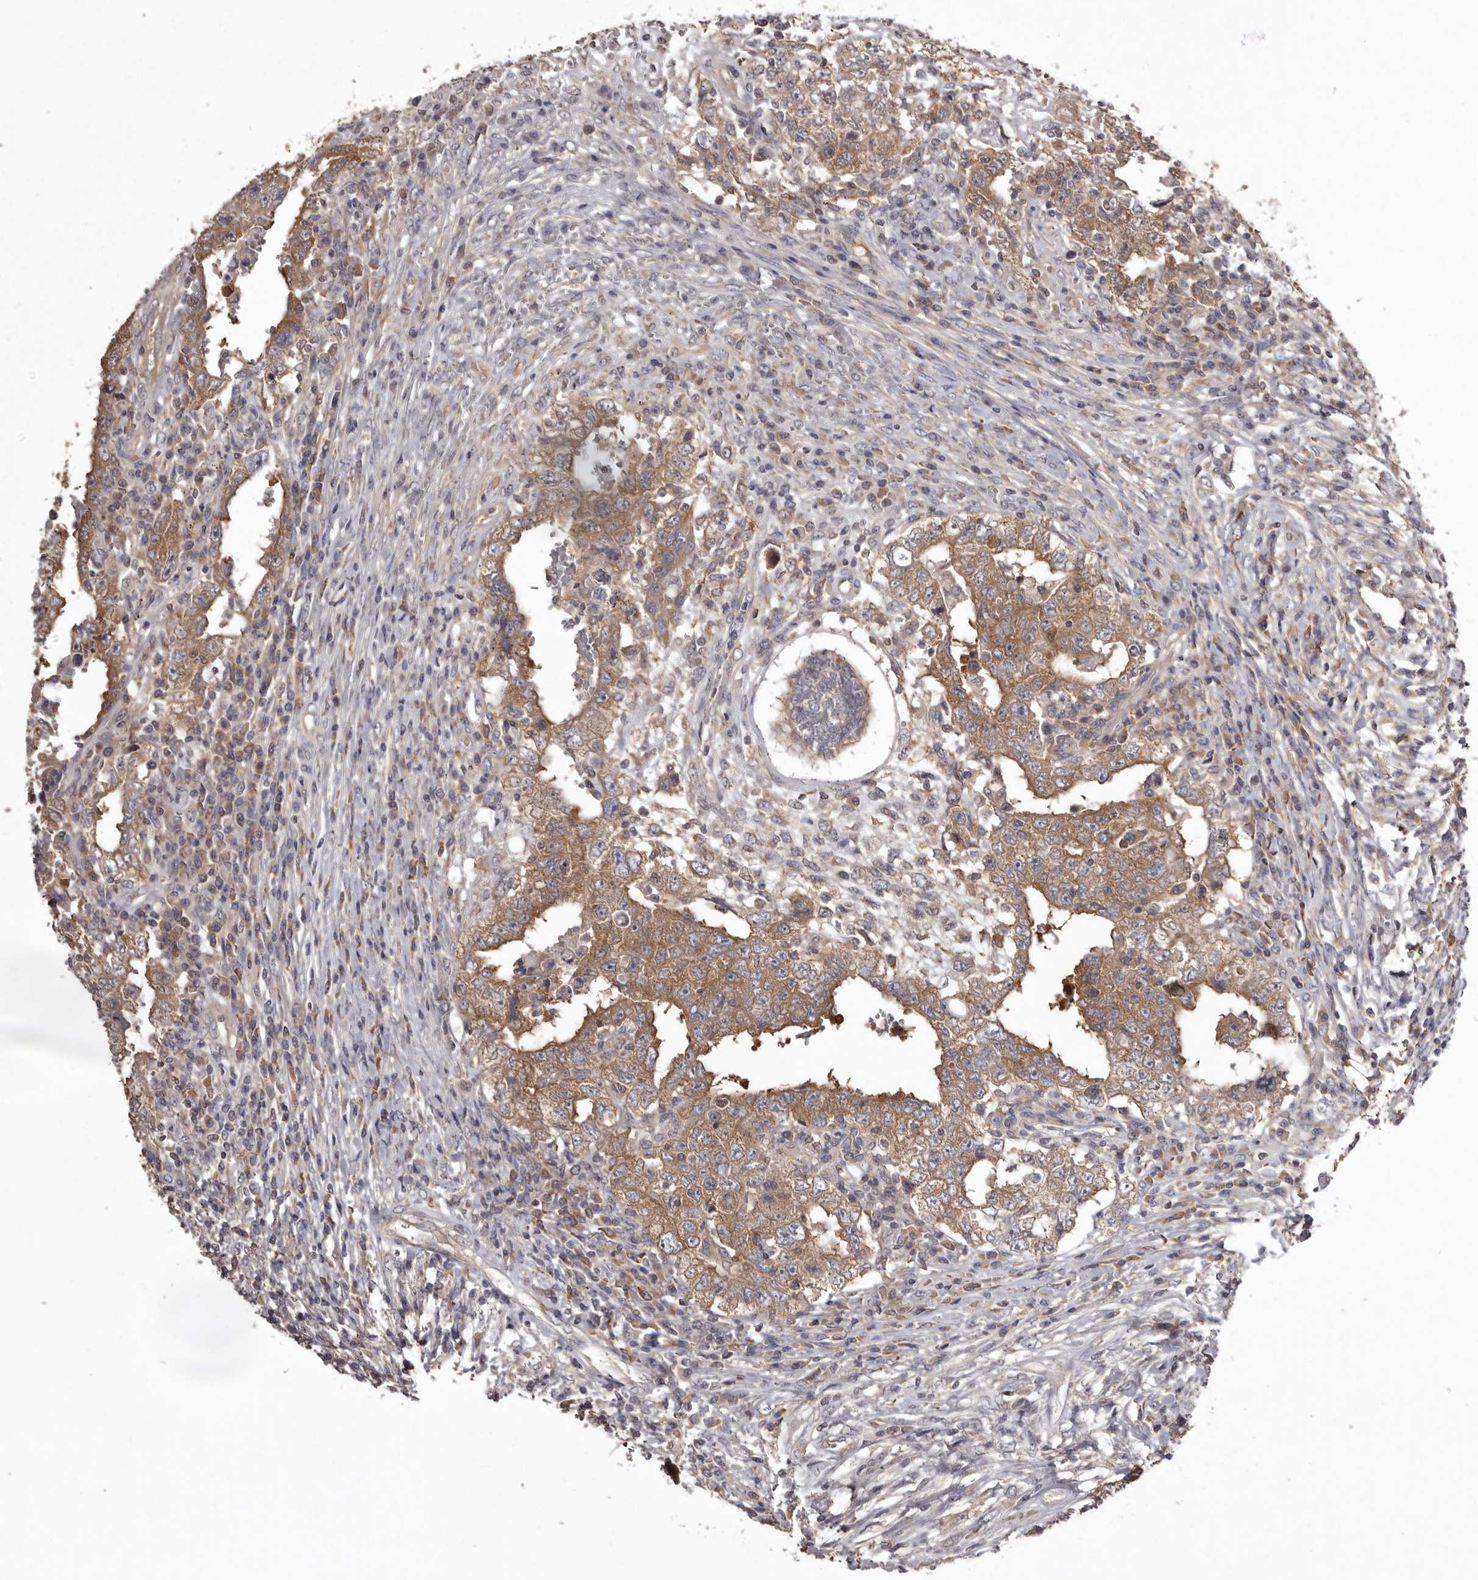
{"staining": {"intensity": "moderate", "quantity": ">75%", "location": "cytoplasmic/membranous"}, "tissue": "testis cancer", "cell_type": "Tumor cells", "image_type": "cancer", "snomed": [{"axis": "morphology", "description": "Carcinoma, Embryonal, NOS"}, {"axis": "topography", "description": "Testis"}], "caption": "This photomicrograph demonstrates immunohistochemistry staining of human embryonal carcinoma (testis), with medium moderate cytoplasmic/membranous positivity in approximately >75% of tumor cells.", "gene": "DARS1", "patient": {"sex": "male", "age": 26}}